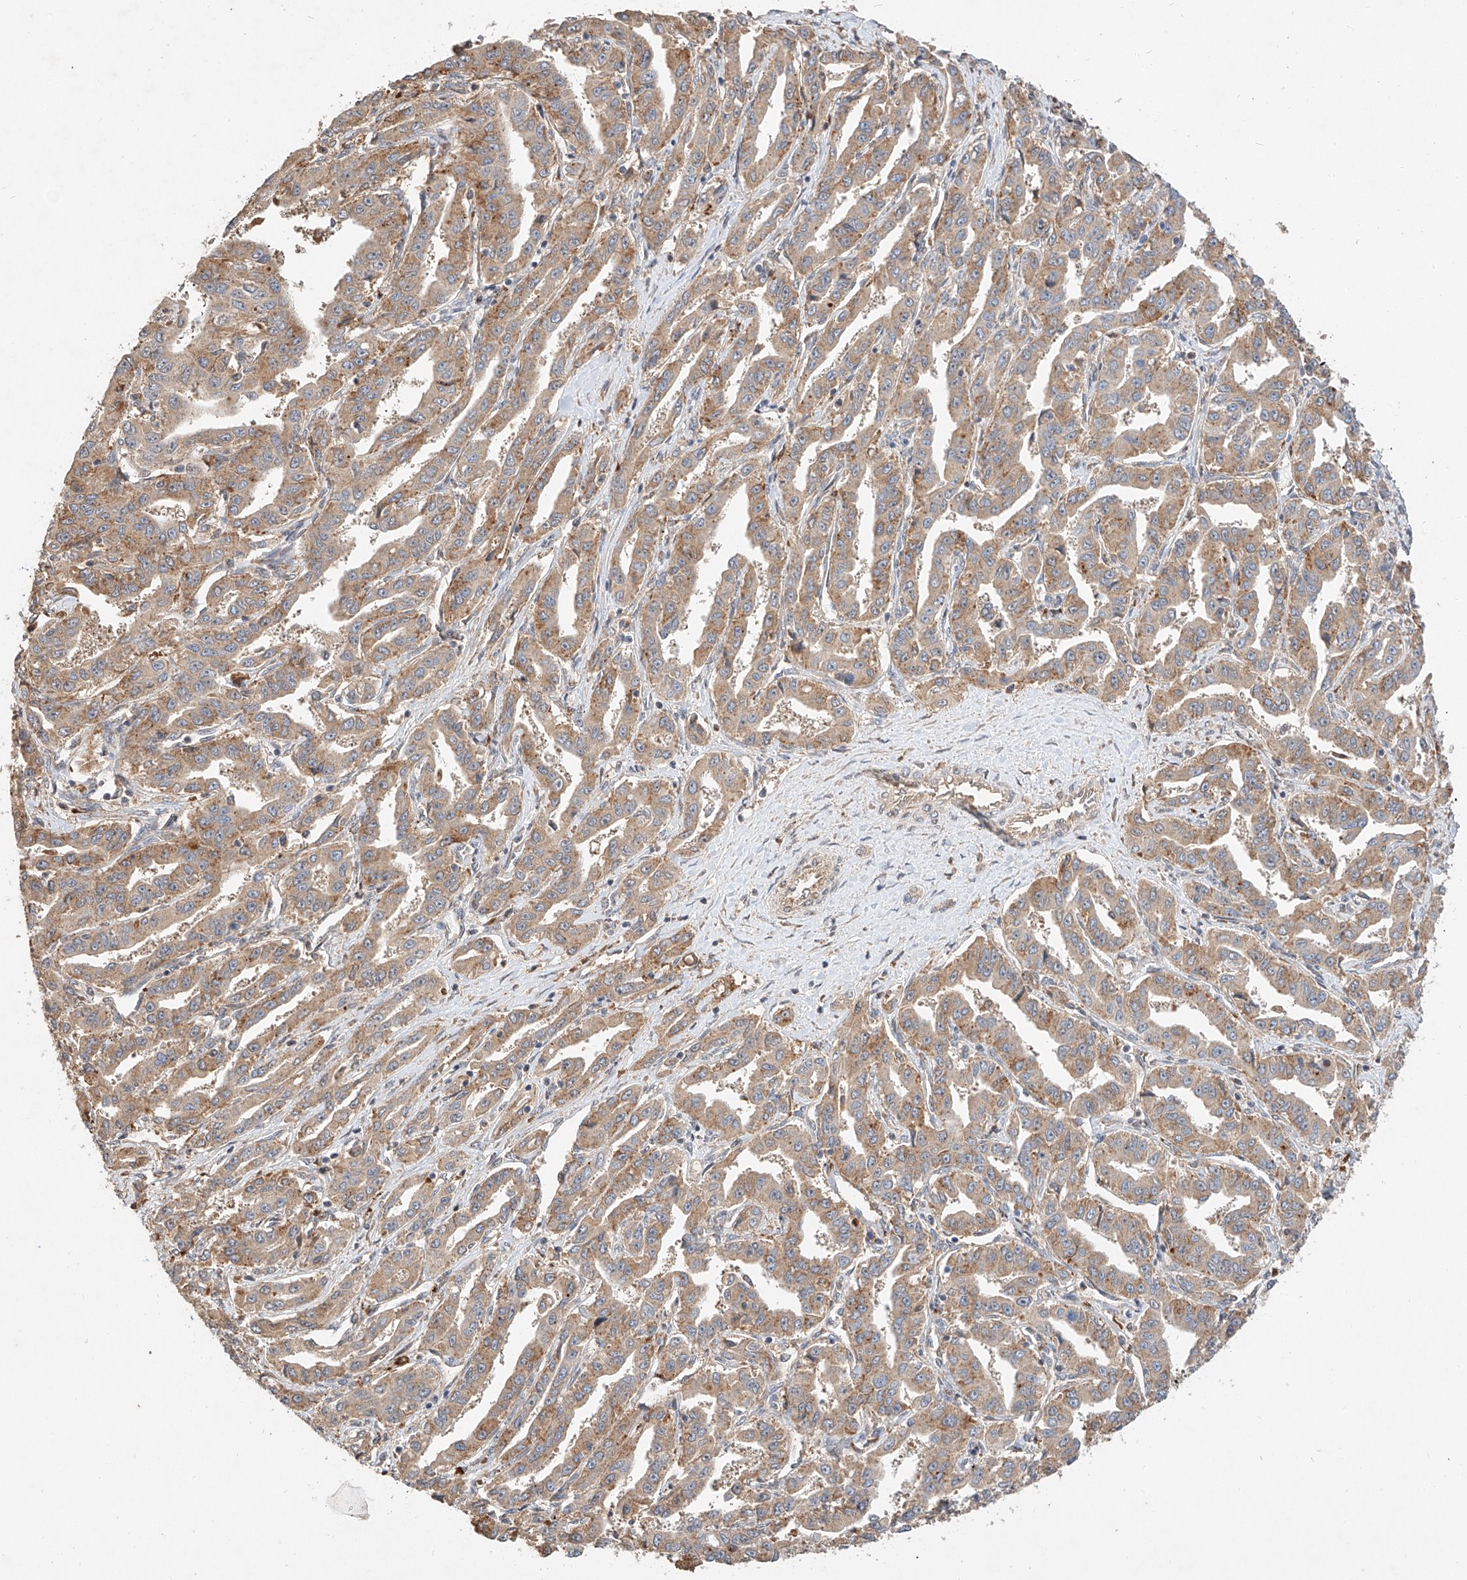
{"staining": {"intensity": "weak", "quantity": ">75%", "location": "cytoplasmic/membranous"}, "tissue": "liver cancer", "cell_type": "Tumor cells", "image_type": "cancer", "snomed": [{"axis": "morphology", "description": "Cholangiocarcinoma"}, {"axis": "topography", "description": "Liver"}], "caption": "DAB immunohistochemical staining of human liver cancer demonstrates weak cytoplasmic/membranous protein expression in about >75% of tumor cells. Nuclei are stained in blue.", "gene": "SUSD6", "patient": {"sex": "male", "age": 59}}